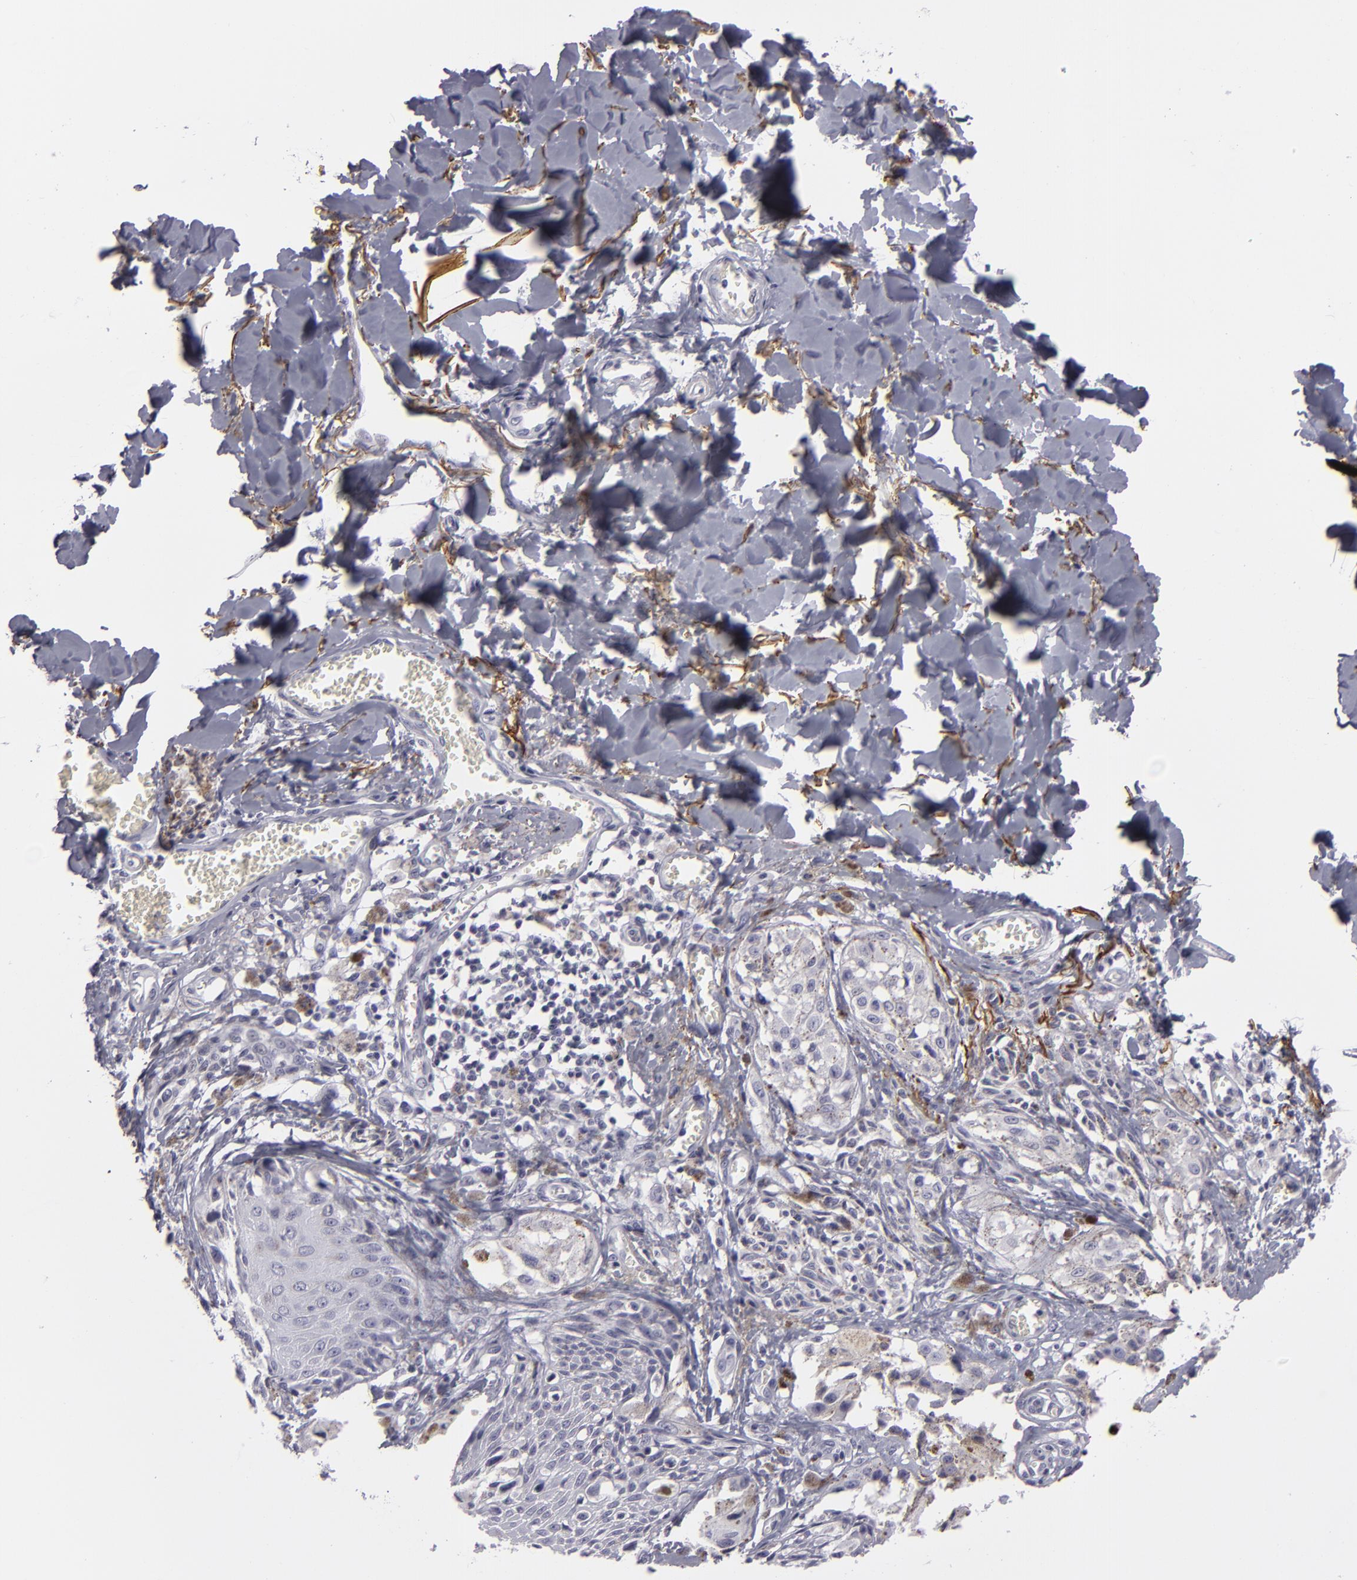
{"staining": {"intensity": "negative", "quantity": "none", "location": "none"}, "tissue": "melanoma", "cell_type": "Tumor cells", "image_type": "cancer", "snomed": [{"axis": "morphology", "description": "Malignant melanoma, NOS"}, {"axis": "topography", "description": "Skin"}], "caption": "High magnification brightfield microscopy of malignant melanoma stained with DAB (brown) and counterstained with hematoxylin (blue): tumor cells show no significant positivity.", "gene": "C9", "patient": {"sex": "female", "age": 82}}